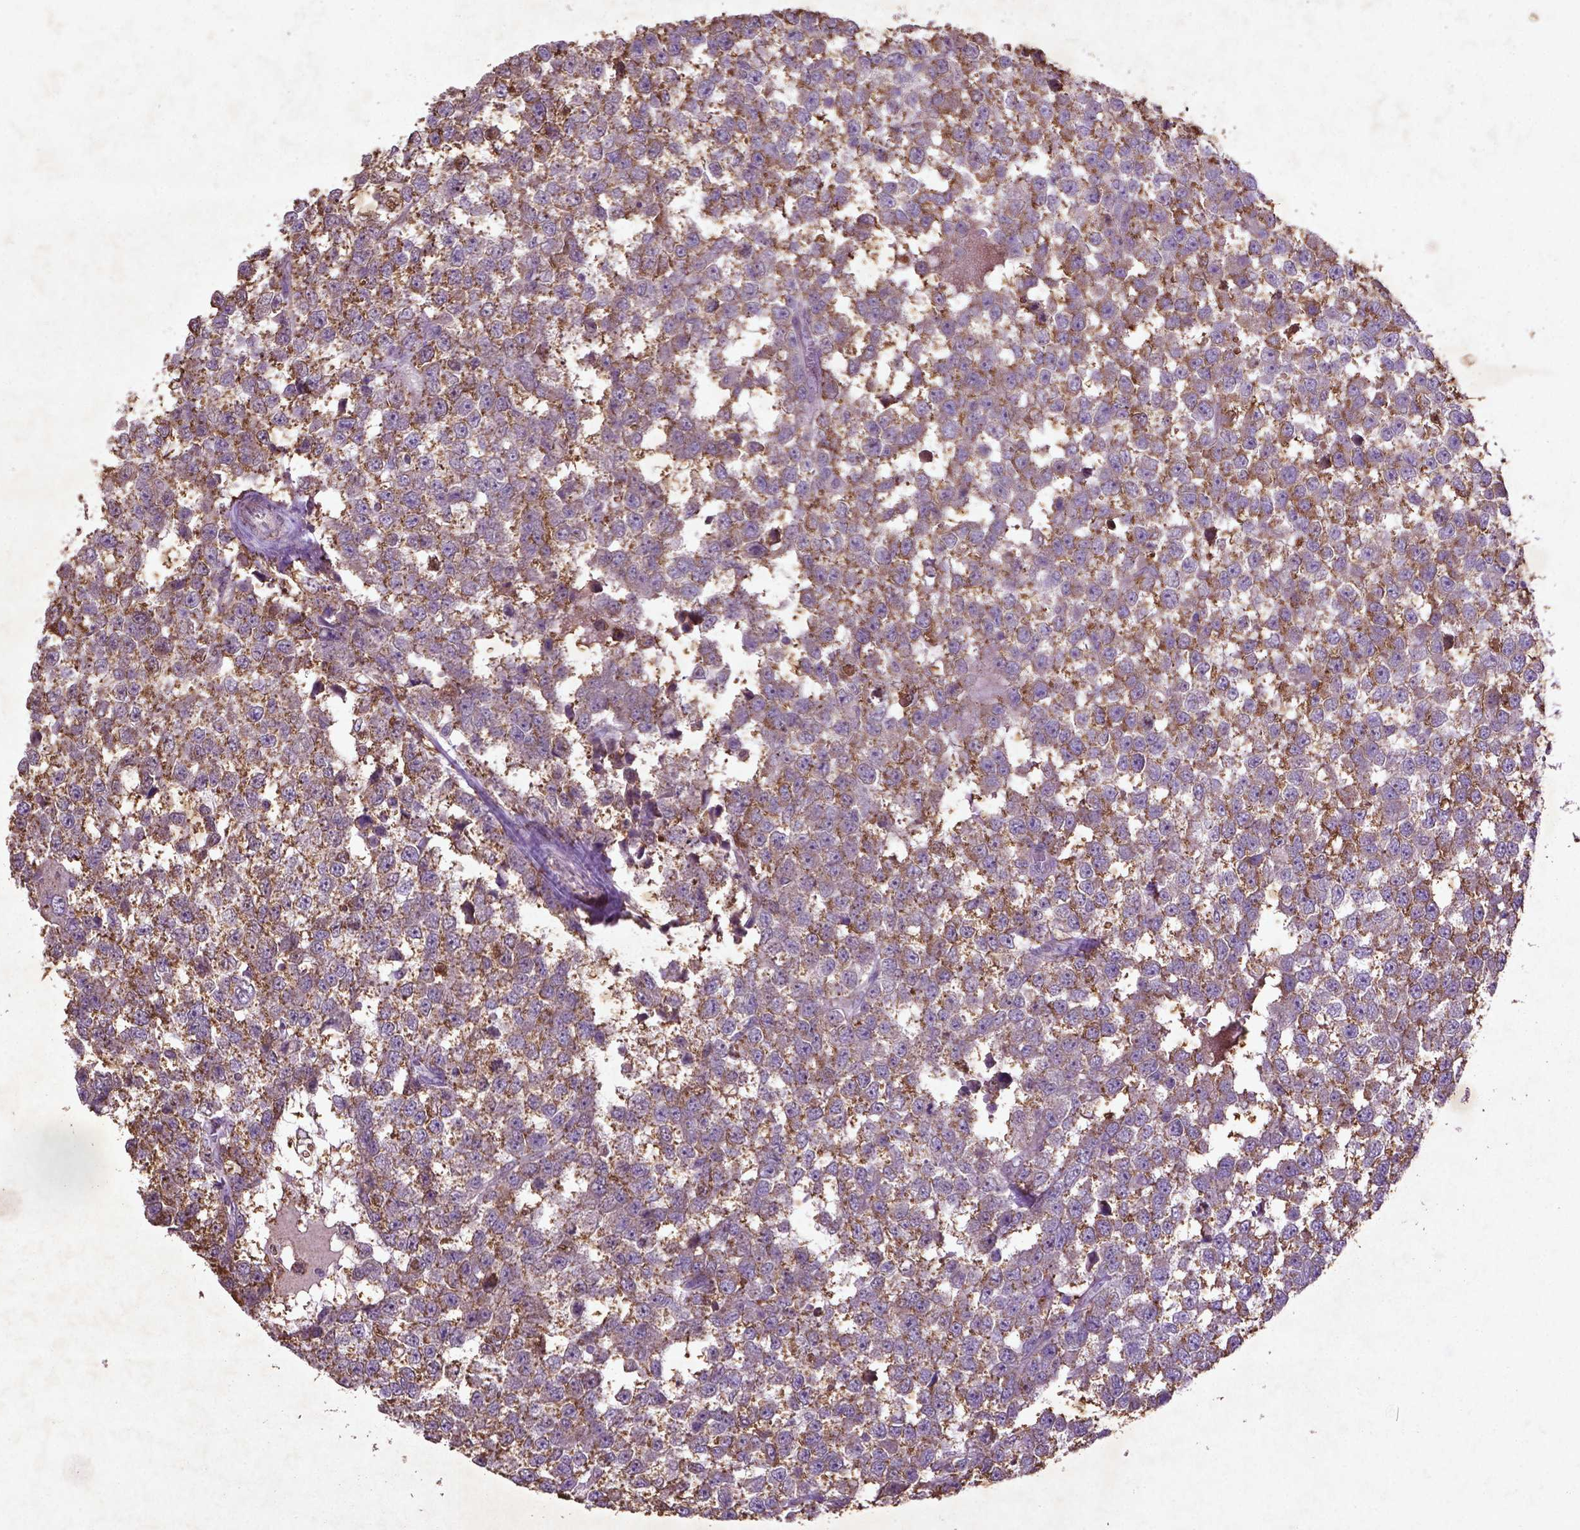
{"staining": {"intensity": "moderate", "quantity": "25%-75%", "location": "cytoplasmic/membranous"}, "tissue": "testis cancer", "cell_type": "Tumor cells", "image_type": "cancer", "snomed": [{"axis": "morphology", "description": "Normal tissue, NOS"}, {"axis": "morphology", "description": "Seminoma, NOS"}, {"axis": "topography", "description": "Testis"}, {"axis": "topography", "description": "Epididymis"}], "caption": "Tumor cells display moderate cytoplasmic/membranous staining in about 25%-75% of cells in testis seminoma.", "gene": "MTOR", "patient": {"sex": "male", "age": 34}}